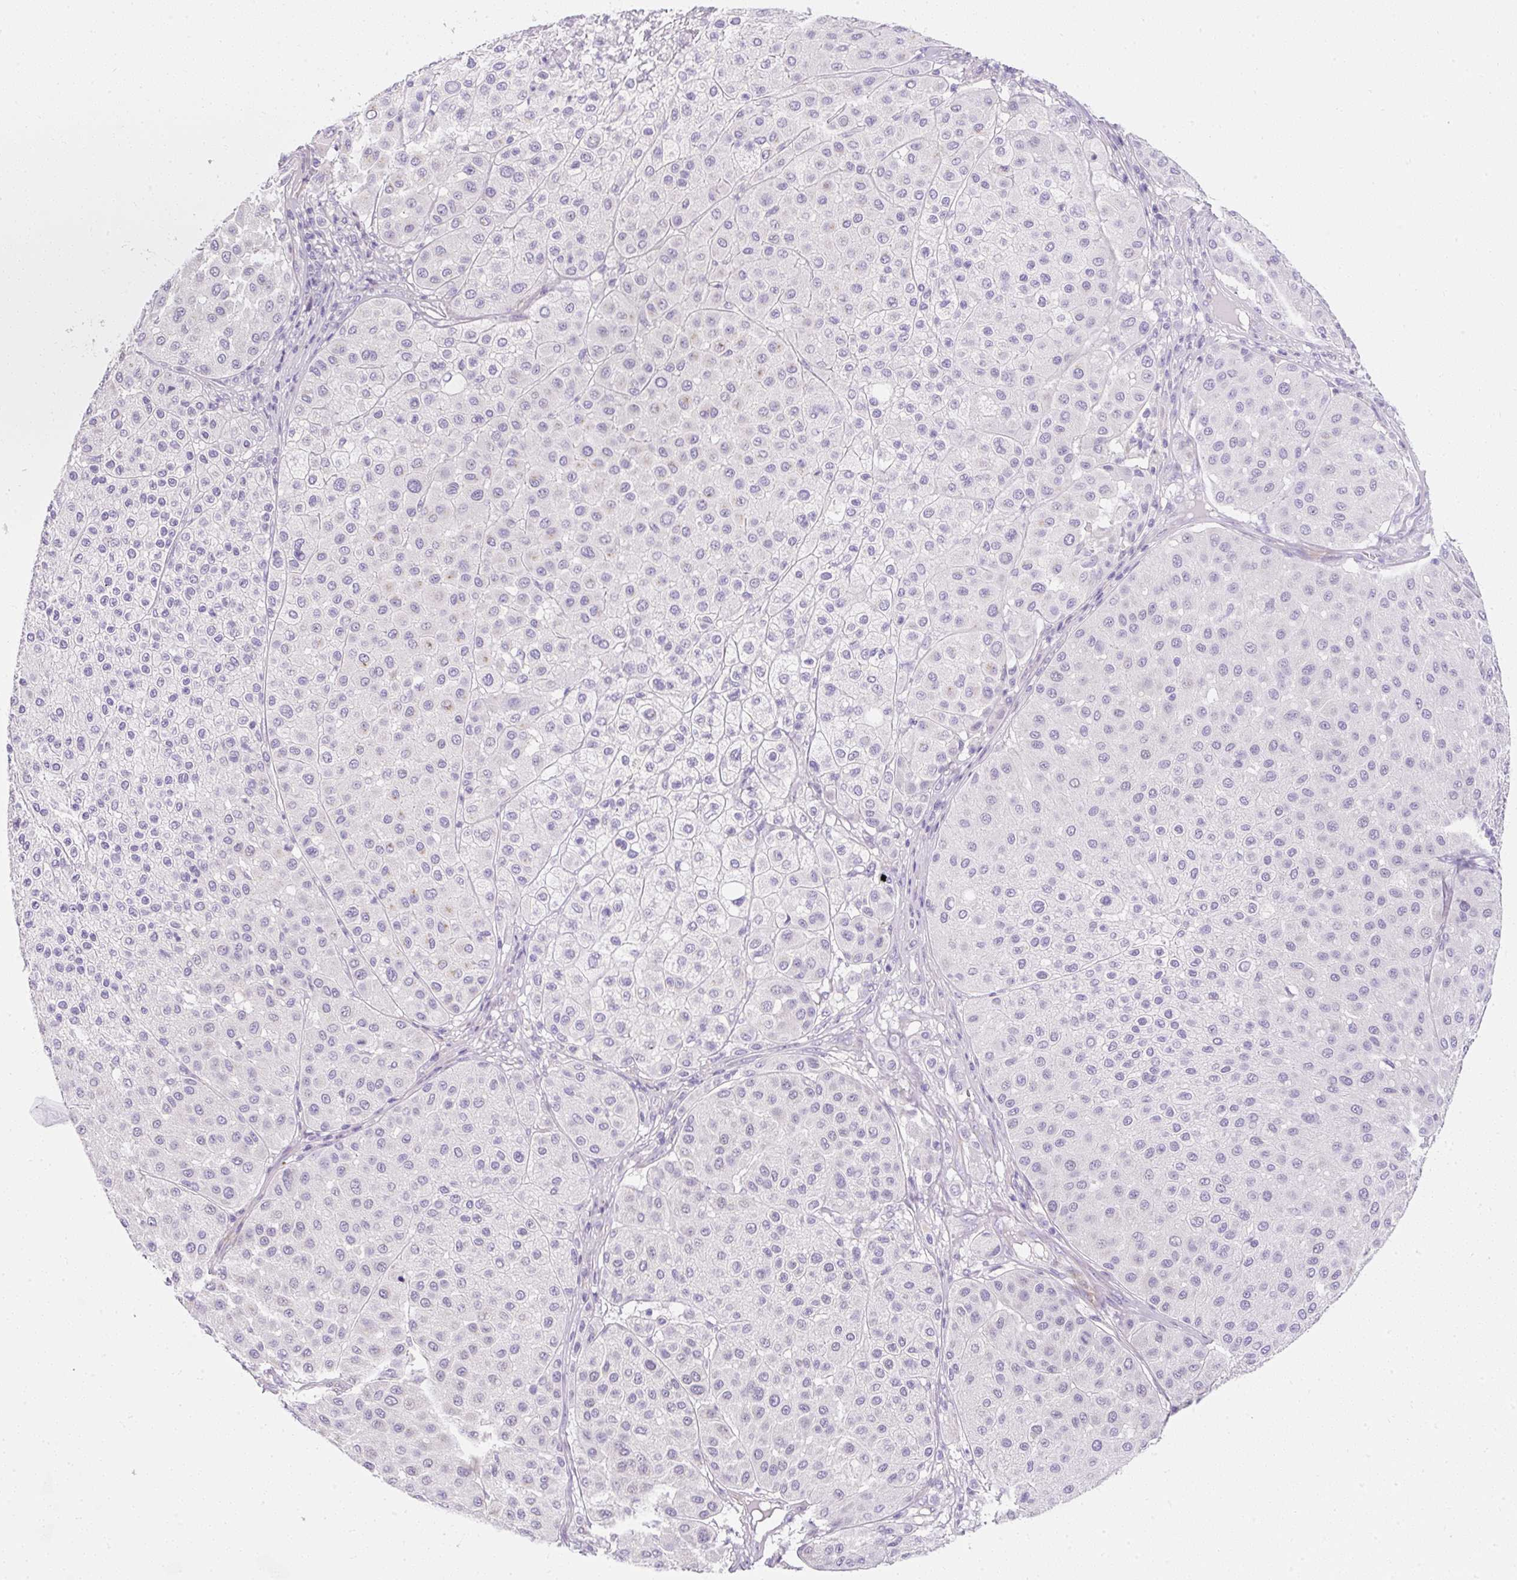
{"staining": {"intensity": "negative", "quantity": "none", "location": "none"}, "tissue": "melanoma", "cell_type": "Tumor cells", "image_type": "cancer", "snomed": [{"axis": "morphology", "description": "Malignant melanoma, Metastatic site"}, {"axis": "topography", "description": "Smooth muscle"}], "caption": "Tumor cells are negative for brown protein staining in malignant melanoma (metastatic site).", "gene": "DTX4", "patient": {"sex": "male", "age": 41}}